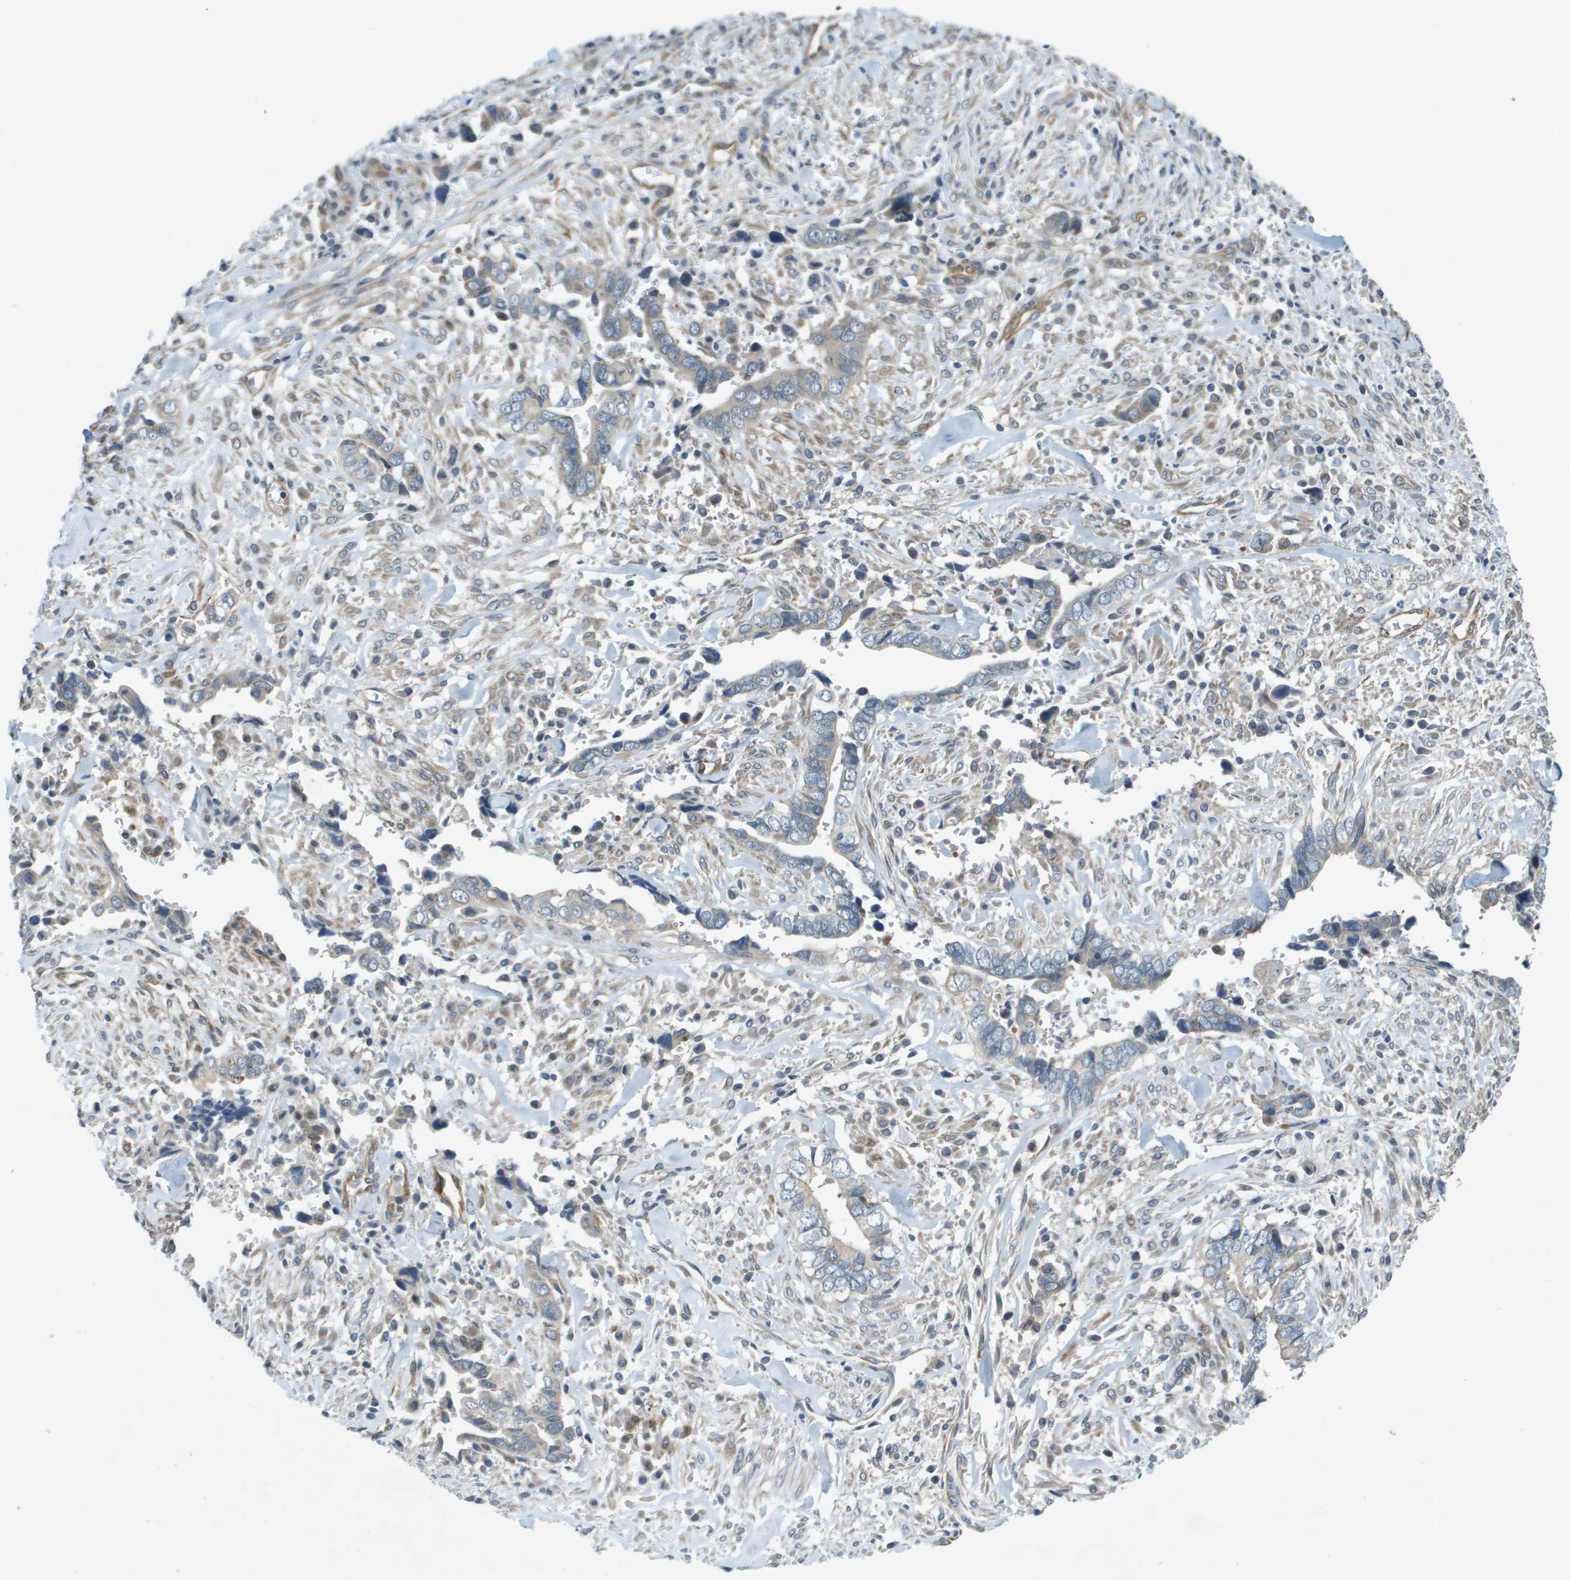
{"staining": {"intensity": "weak", "quantity": "<25%", "location": "cytoplasmic/membranous"}, "tissue": "liver cancer", "cell_type": "Tumor cells", "image_type": "cancer", "snomed": [{"axis": "morphology", "description": "Cholangiocarcinoma"}, {"axis": "topography", "description": "Liver"}], "caption": "DAB immunohistochemical staining of liver cholangiocarcinoma exhibits no significant expression in tumor cells.", "gene": "PGAP3", "patient": {"sex": "female", "age": 79}}